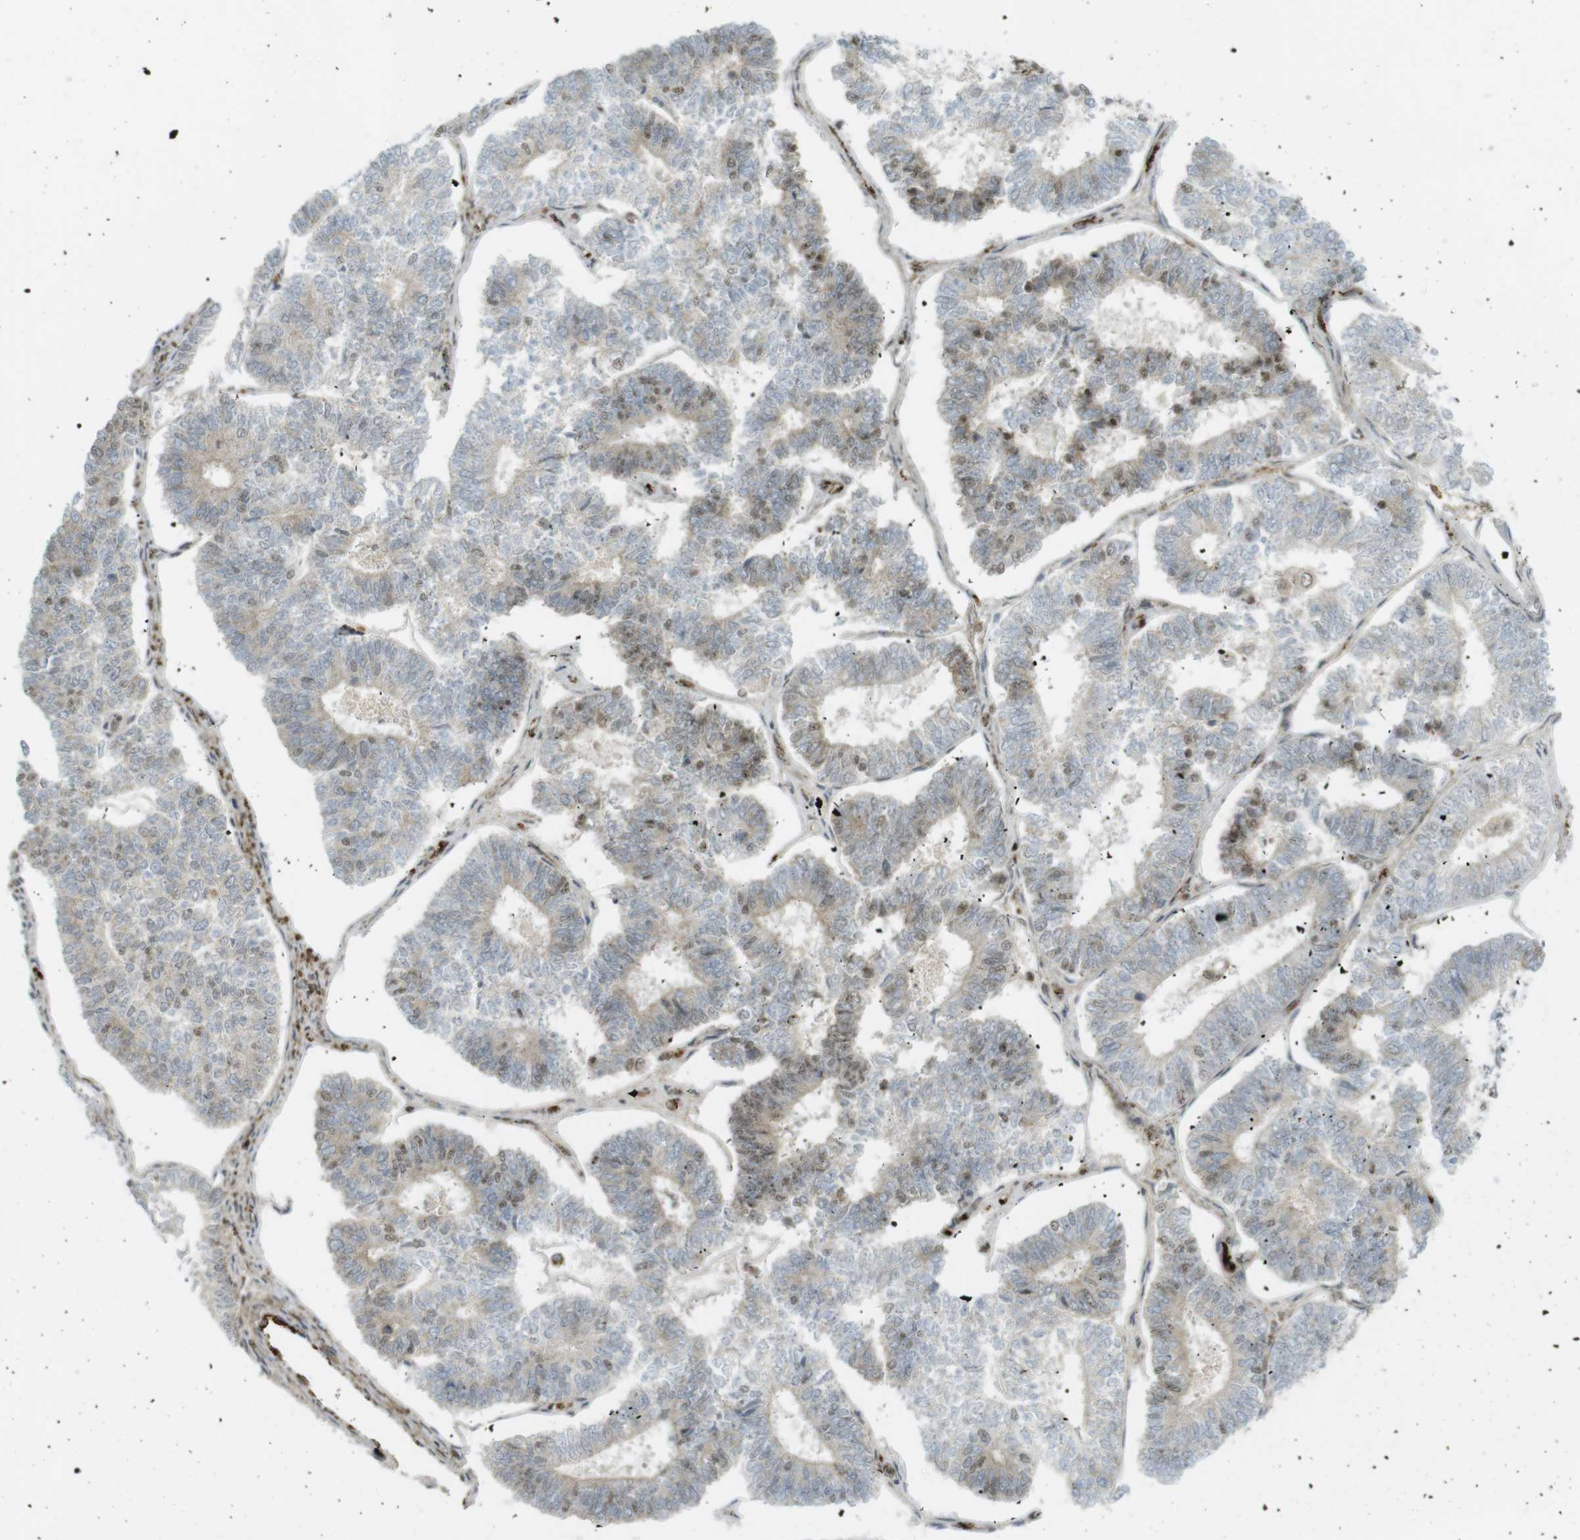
{"staining": {"intensity": "weak", "quantity": "25%-75%", "location": "nuclear"}, "tissue": "endometrial cancer", "cell_type": "Tumor cells", "image_type": "cancer", "snomed": [{"axis": "morphology", "description": "Adenocarcinoma, NOS"}, {"axis": "topography", "description": "Endometrium"}], "caption": "Adenocarcinoma (endometrial) stained with immunohistochemistry shows weak nuclear staining in approximately 25%-75% of tumor cells.", "gene": "PPP1R13B", "patient": {"sex": "female", "age": 70}}